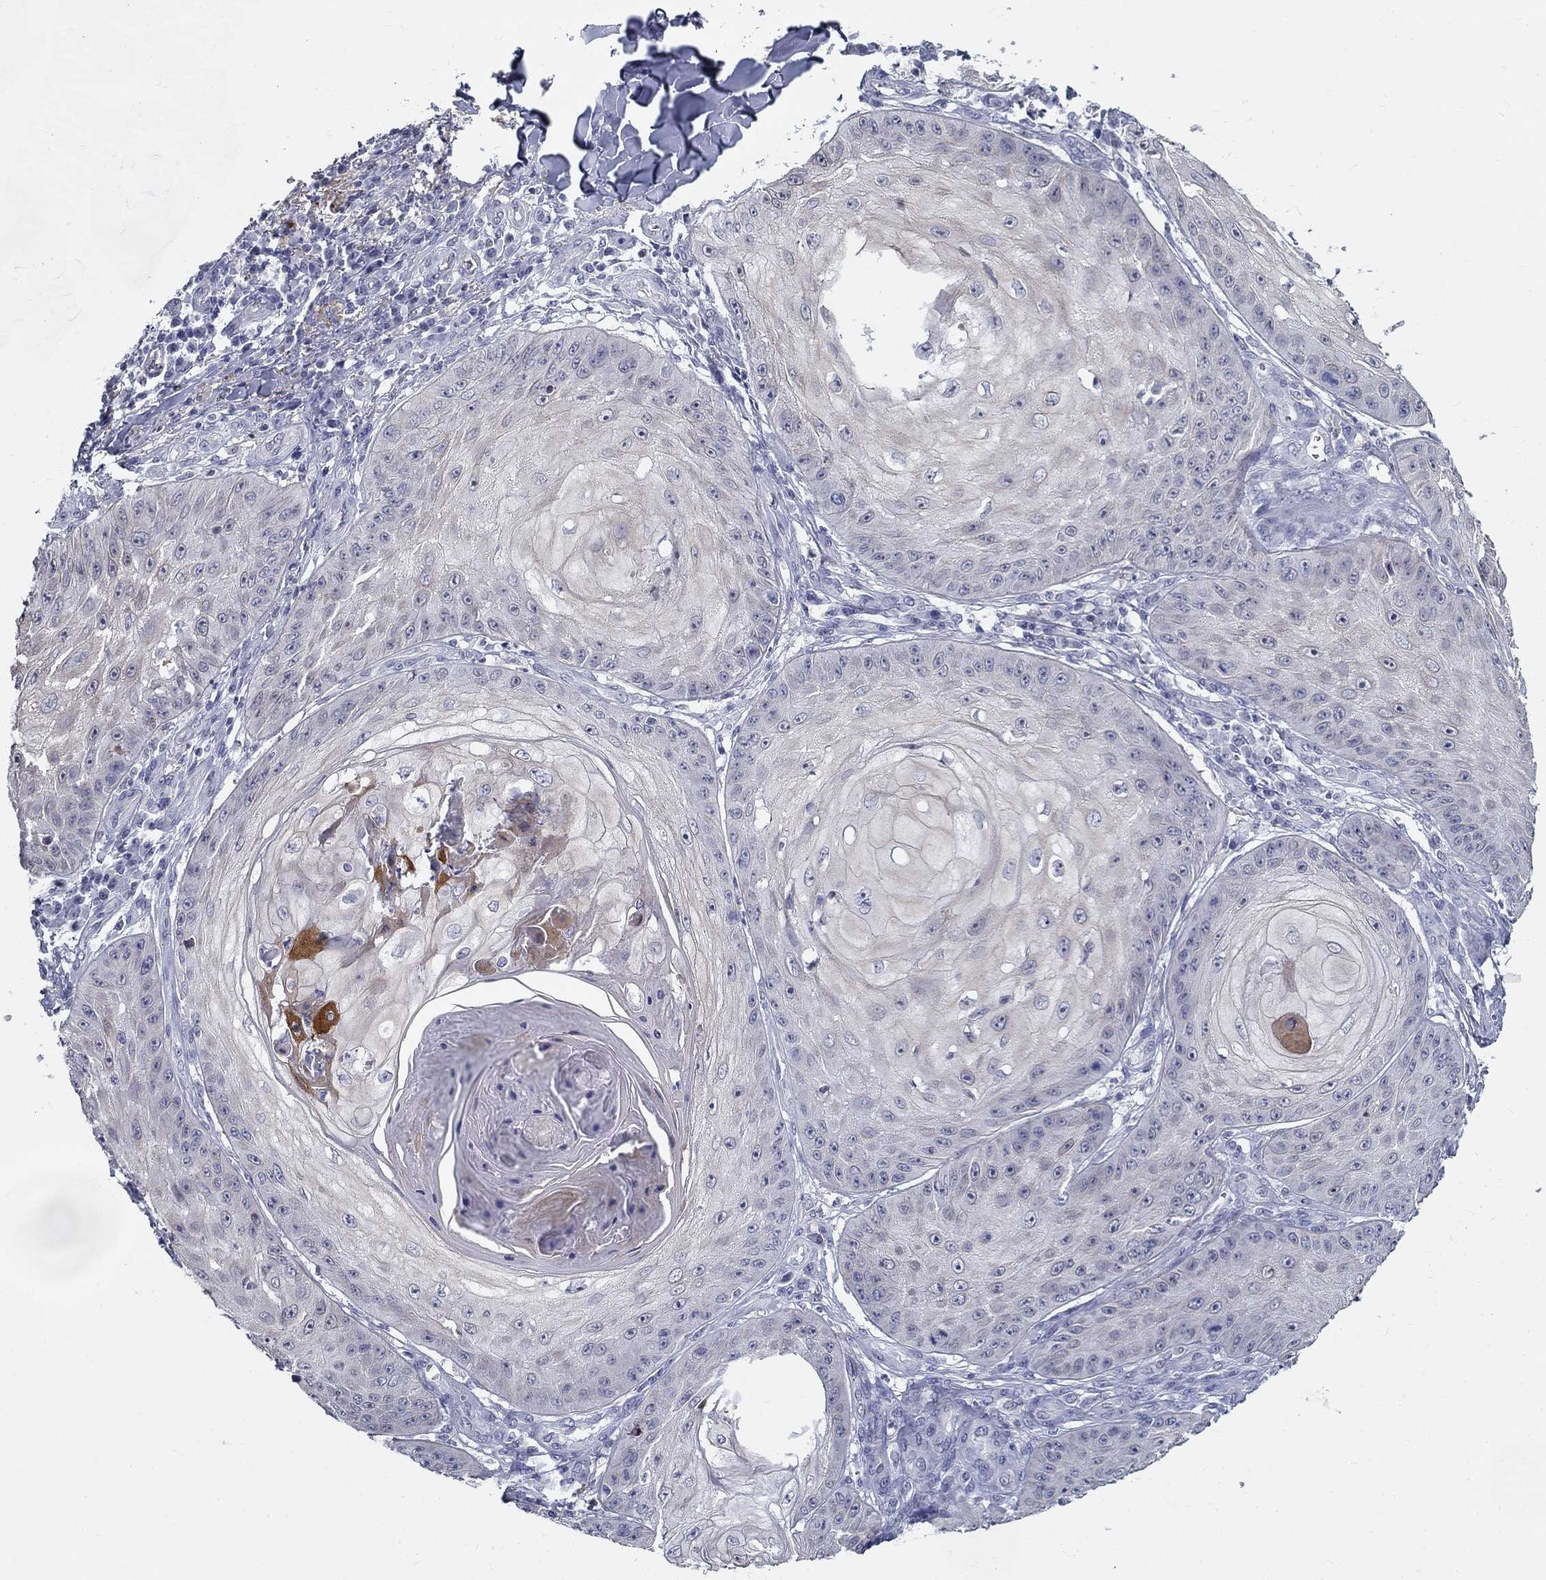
{"staining": {"intensity": "negative", "quantity": "none", "location": "none"}, "tissue": "skin cancer", "cell_type": "Tumor cells", "image_type": "cancer", "snomed": [{"axis": "morphology", "description": "Squamous cell carcinoma, NOS"}, {"axis": "topography", "description": "Skin"}], "caption": "Tumor cells are negative for brown protein staining in squamous cell carcinoma (skin).", "gene": "GUCA1A", "patient": {"sex": "male", "age": 70}}